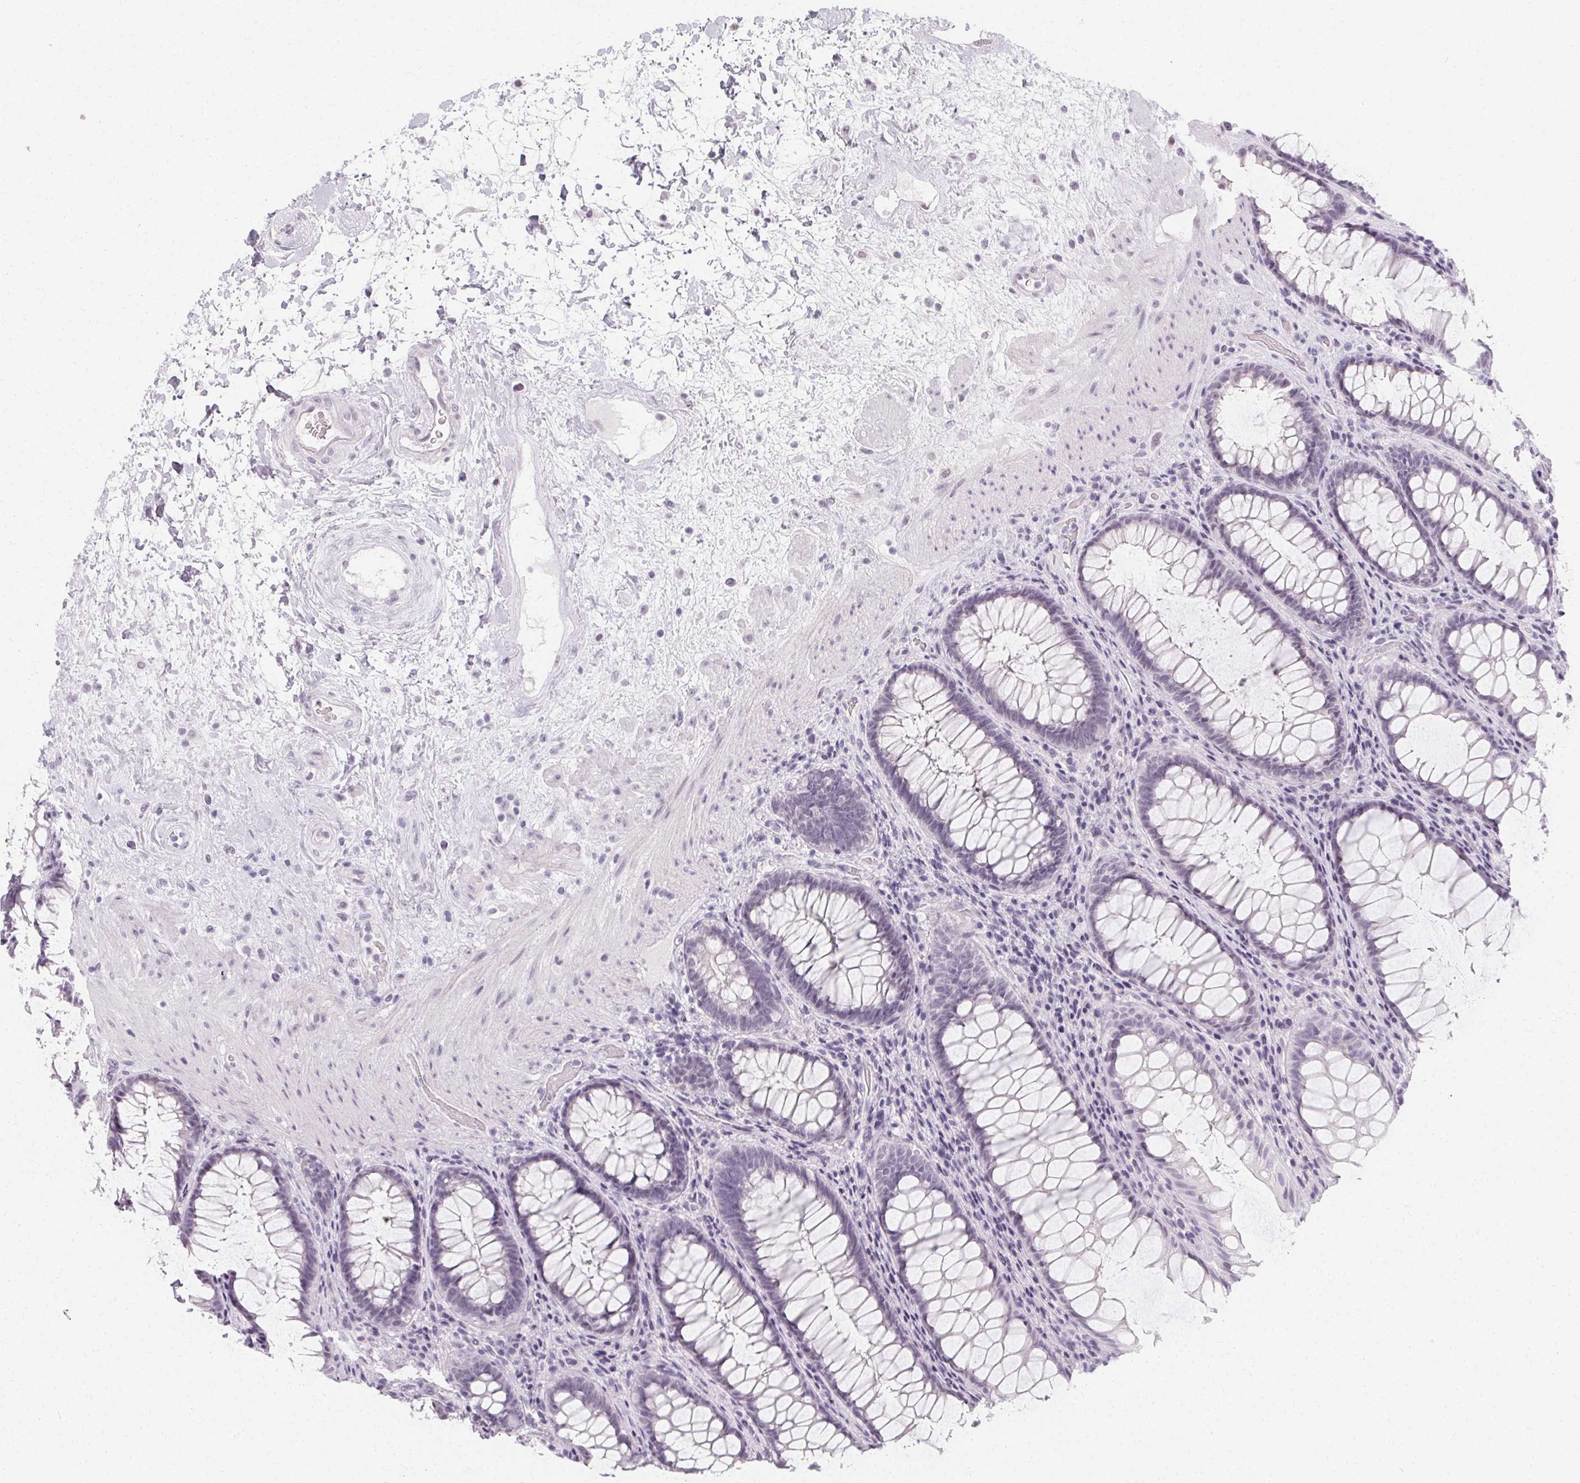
{"staining": {"intensity": "negative", "quantity": "none", "location": "none"}, "tissue": "rectum", "cell_type": "Glandular cells", "image_type": "normal", "snomed": [{"axis": "morphology", "description": "Normal tissue, NOS"}, {"axis": "topography", "description": "Rectum"}], "caption": "A micrograph of human rectum is negative for staining in glandular cells. (DAB (3,3'-diaminobenzidine) immunohistochemistry (IHC), high magnification).", "gene": "SYNPR", "patient": {"sex": "male", "age": 72}}